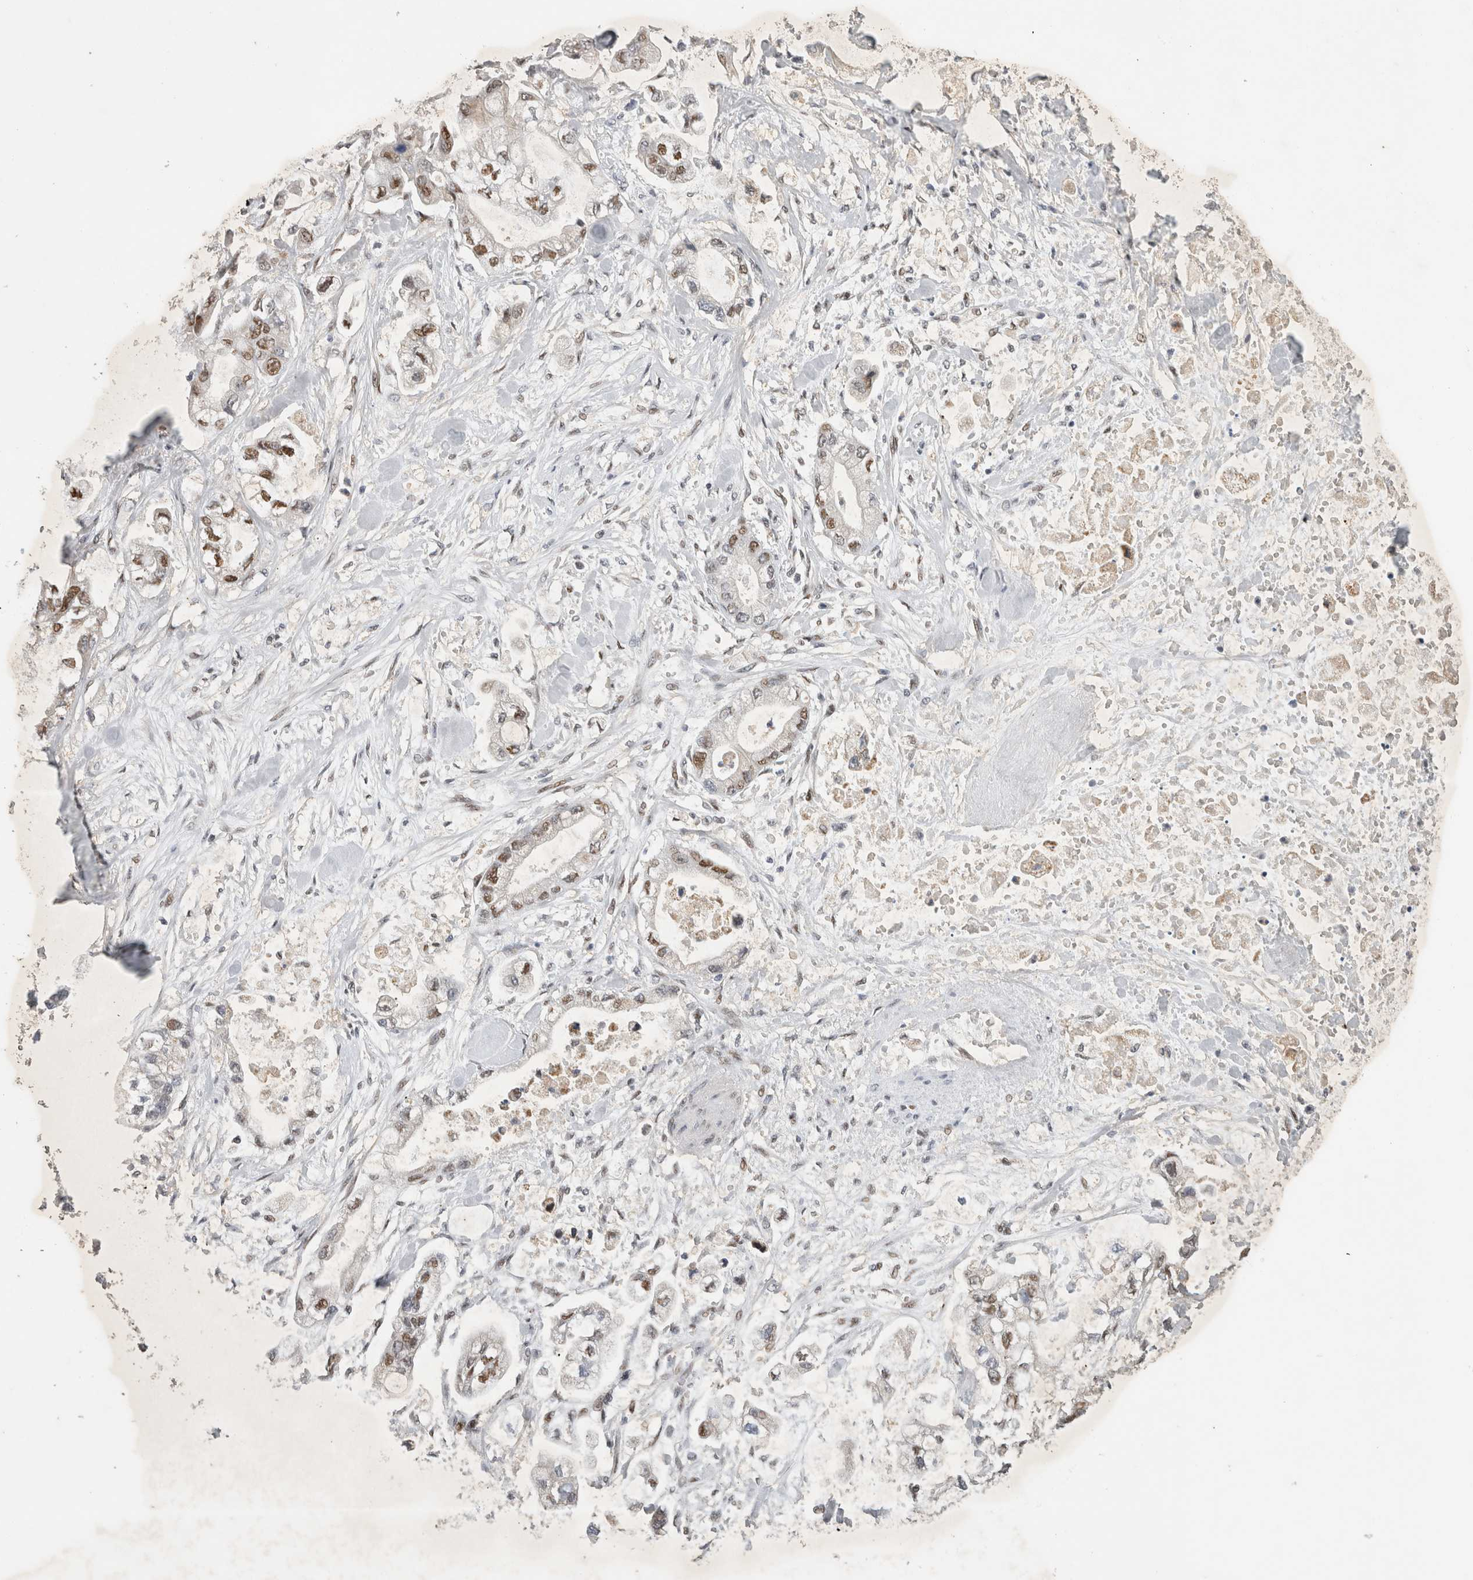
{"staining": {"intensity": "moderate", "quantity": ">75%", "location": "nuclear"}, "tissue": "stomach cancer", "cell_type": "Tumor cells", "image_type": "cancer", "snomed": [{"axis": "morphology", "description": "Normal tissue, NOS"}, {"axis": "morphology", "description": "Adenocarcinoma, NOS"}, {"axis": "topography", "description": "Stomach"}], "caption": "Immunohistochemistry (DAB (3,3'-diaminobenzidine)) staining of human stomach cancer (adenocarcinoma) shows moderate nuclear protein staining in about >75% of tumor cells. The staining was performed using DAB to visualize the protein expression in brown, while the nuclei were stained in blue with hematoxylin (Magnification: 20x).", "gene": "C8orf58", "patient": {"sex": "male", "age": 62}}